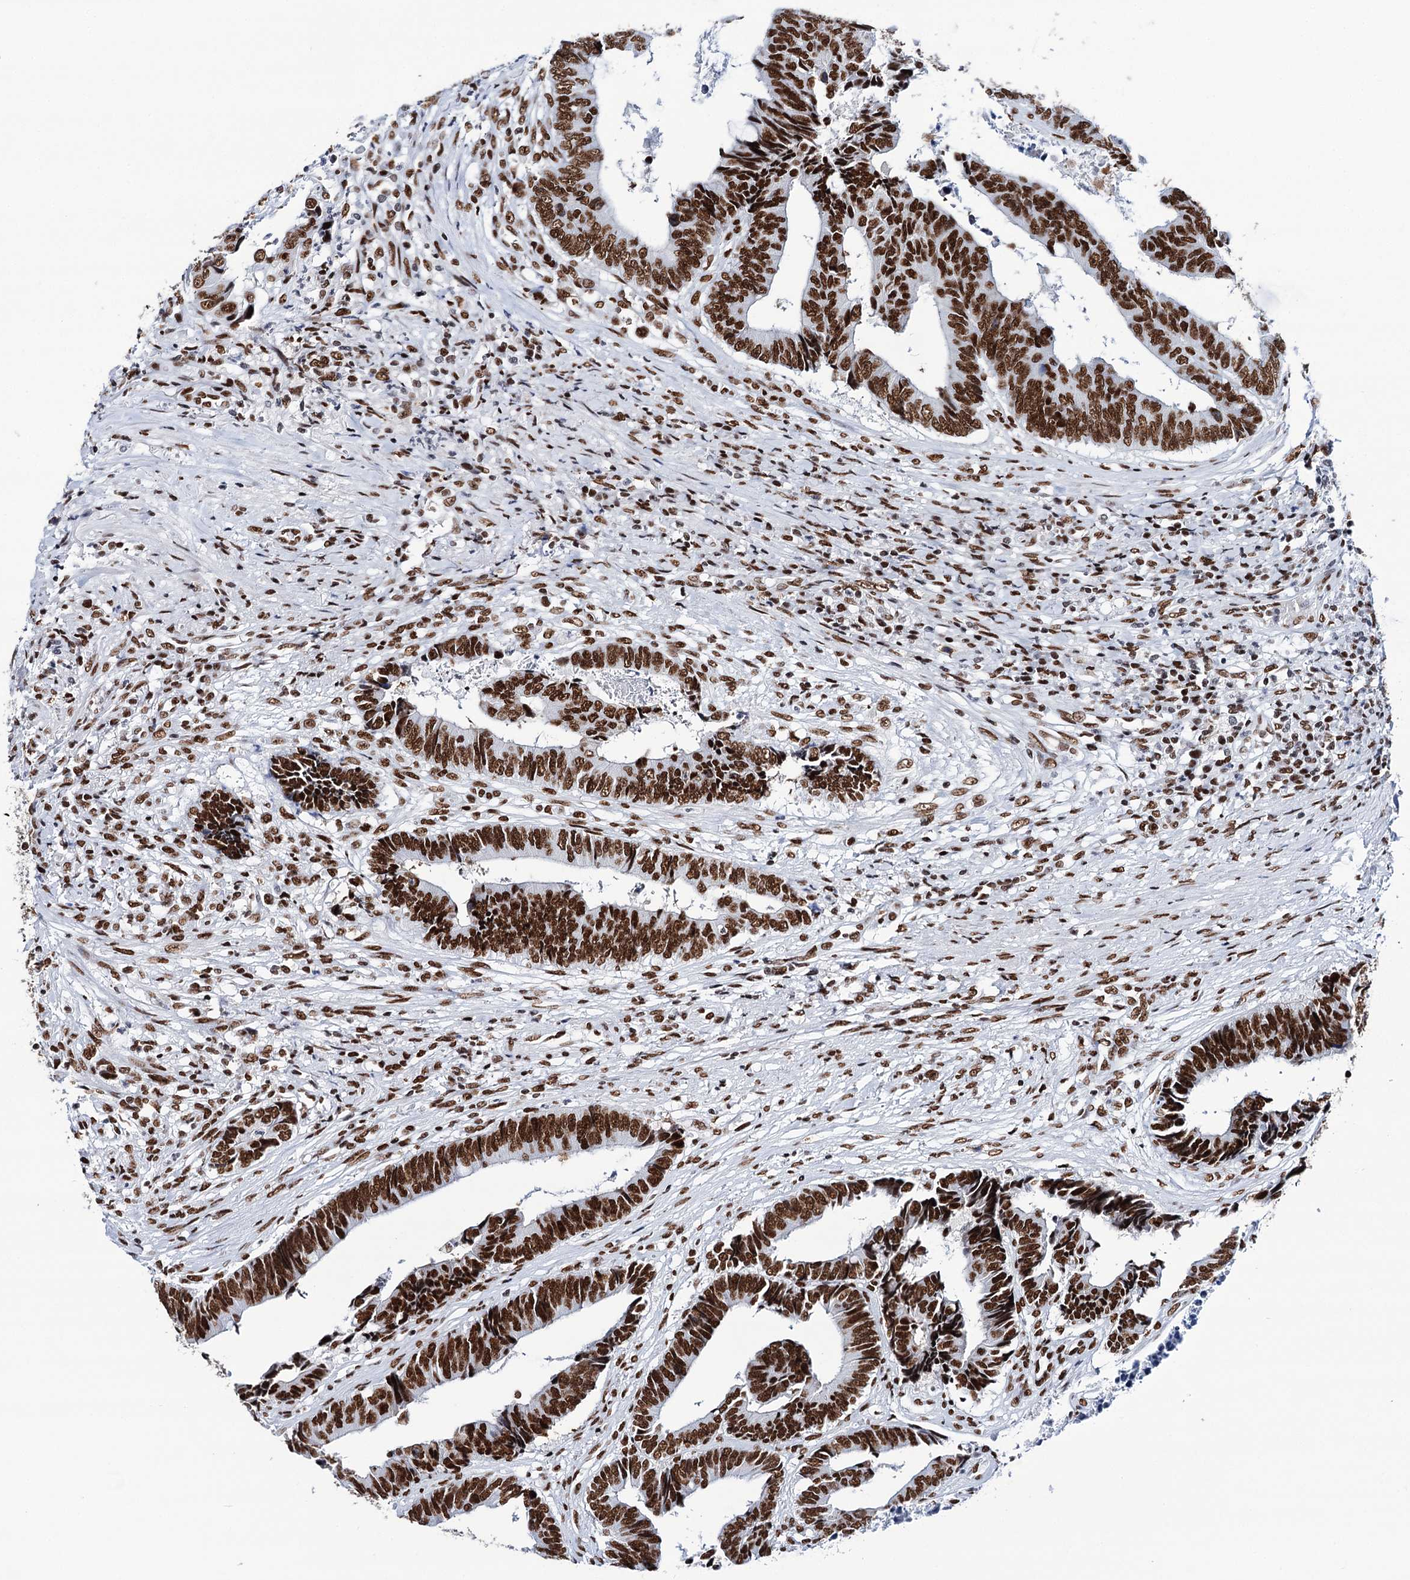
{"staining": {"intensity": "strong", "quantity": ">75%", "location": "nuclear"}, "tissue": "colorectal cancer", "cell_type": "Tumor cells", "image_type": "cancer", "snomed": [{"axis": "morphology", "description": "Adenocarcinoma, NOS"}, {"axis": "topography", "description": "Rectum"}], "caption": "DAB immunohistochemical staining of human adenocarcinoma (colorectal) exhibits strong nuclear protein expression in approximately >75% of tumor cells.", "gene": "MATR3", "patient": {"sex": "male", "age": 84}}